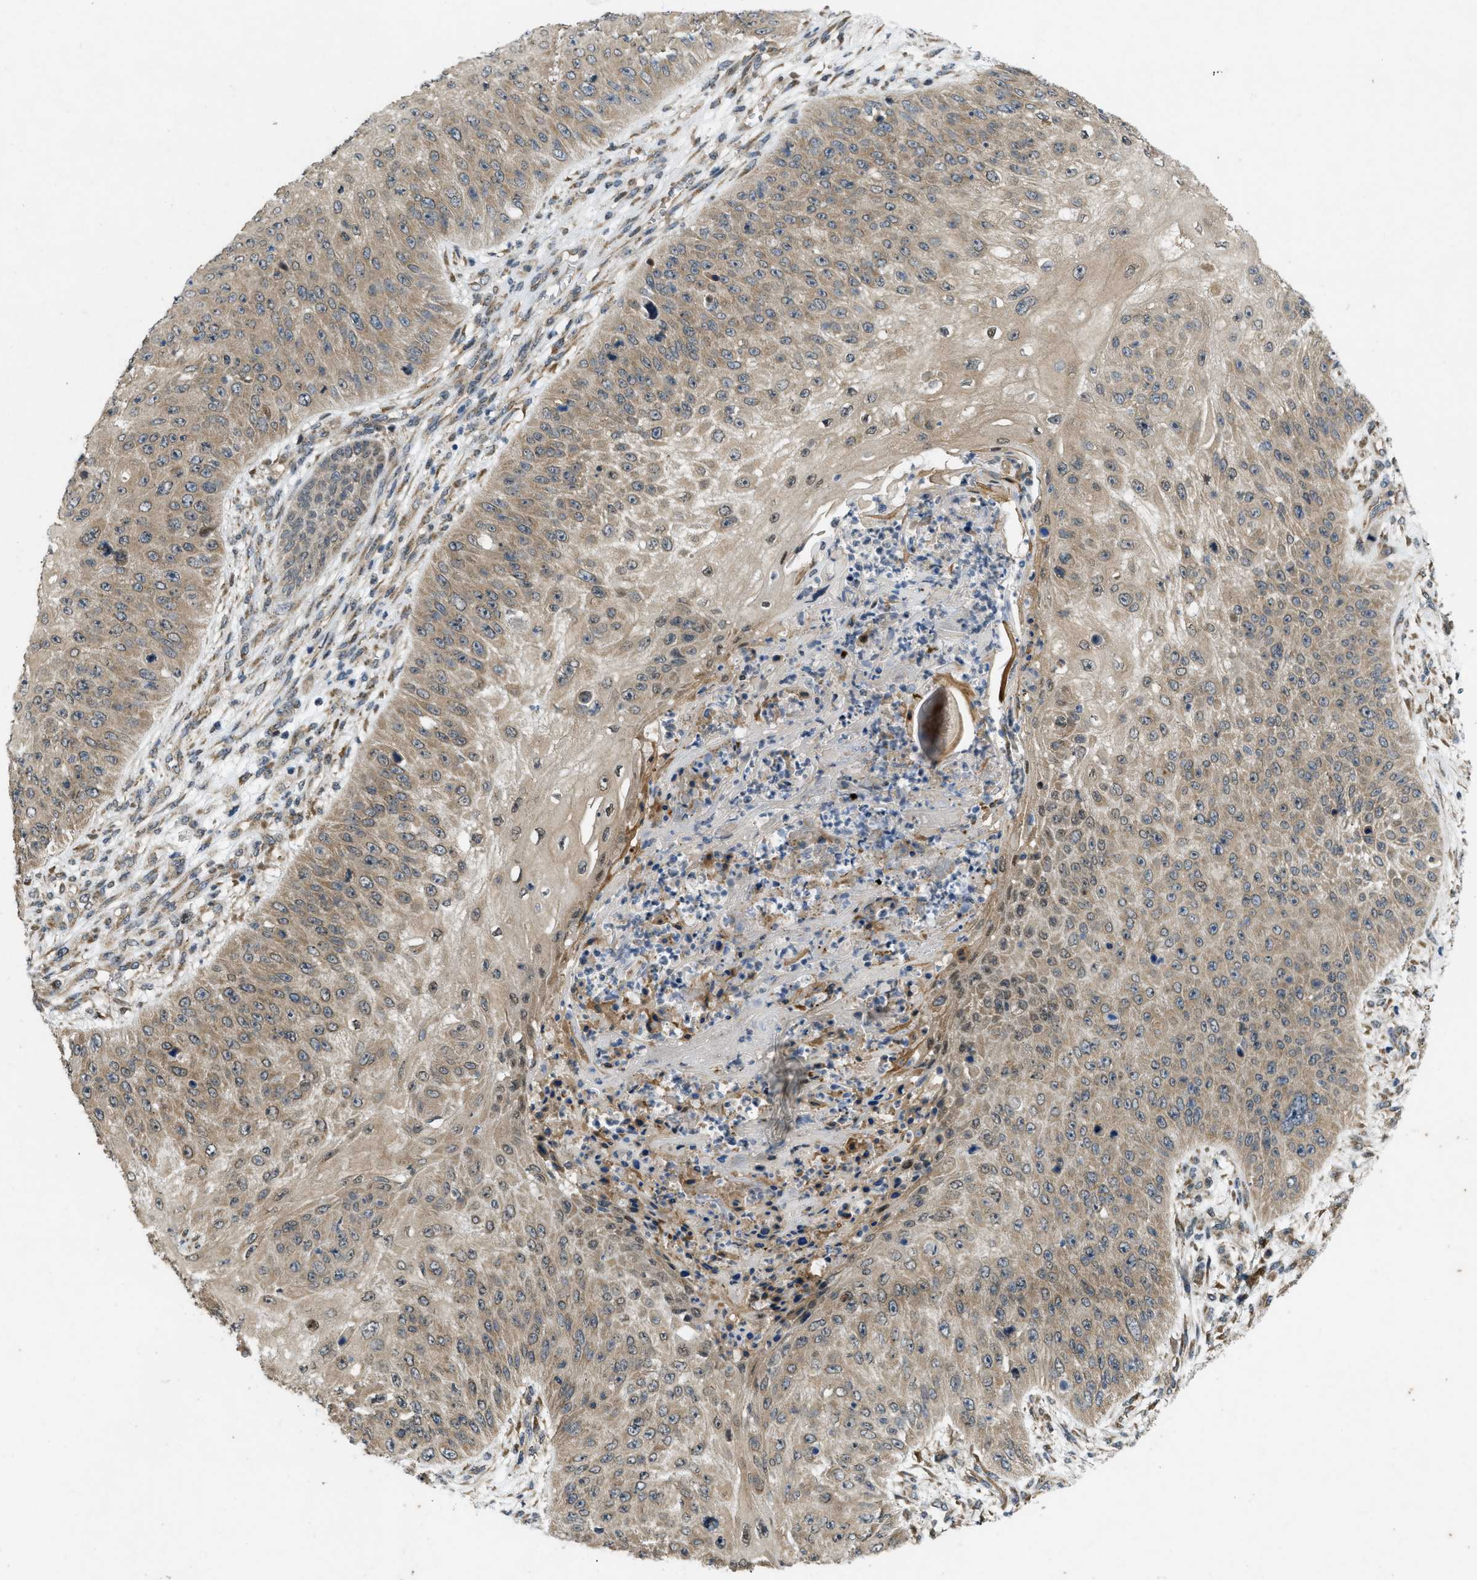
{"staining": {"intensity": "moderate", "quantity": ">75%", "location": "cytoplasmic/membranous"}, "tissue": "skin cancer", "cell_type": "Tumor cells", "image_type": "cancer", "snomed": [{"axis": "morphology", "description": "Squamous cell carcinoma, NOS"}, {"axis": "topography", "description": "Skin"}], "caption": "Skin squamous cell carcinoma stained for a protein exhibits moderate cytoplasmic/membranous positivity in tumor cells.", "gene": "IFNLR1", "patient": {"sex": "female", "age": 80}}